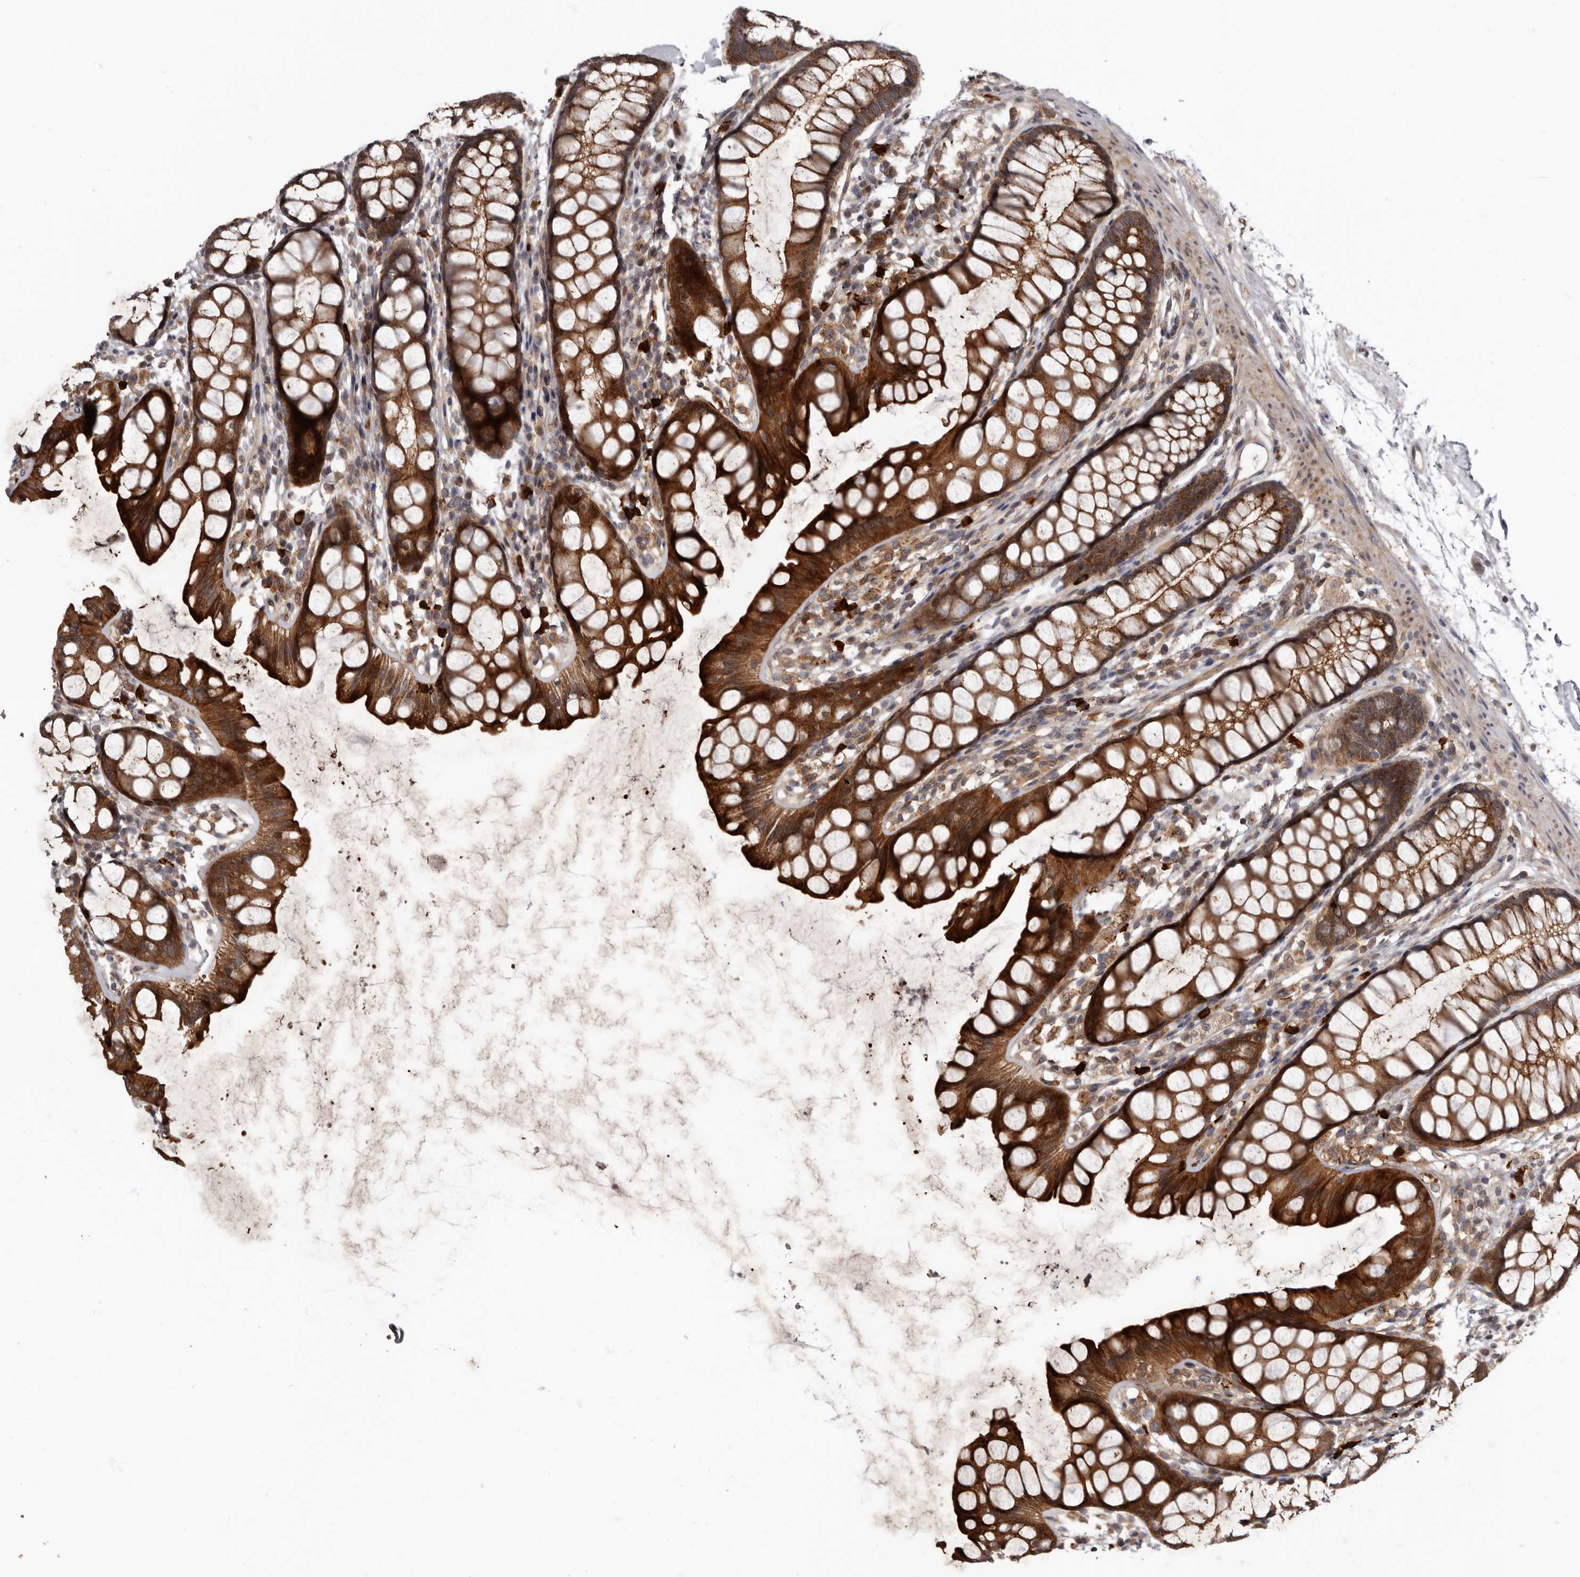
{"staining": {"intensity": "strong", "quantity": ">75%", "location": "cytoplasmic/membranous"}, "tissue": "rectum", "cell_type": "Glandular cells", "image_type": "normal", "snomed": [{"axis": "morphology", "description": "Normal tissue, NOS"}, {"axis": "topography", "description": "Rectum"}], "caption": "IHC of unremarkable human rectum reveals high levels of strong cytoplasmic/membranous positivity in about >75% of glandular cells.", "gene": "FGFR4", "patient": {"sex": "female", "age": 65}}